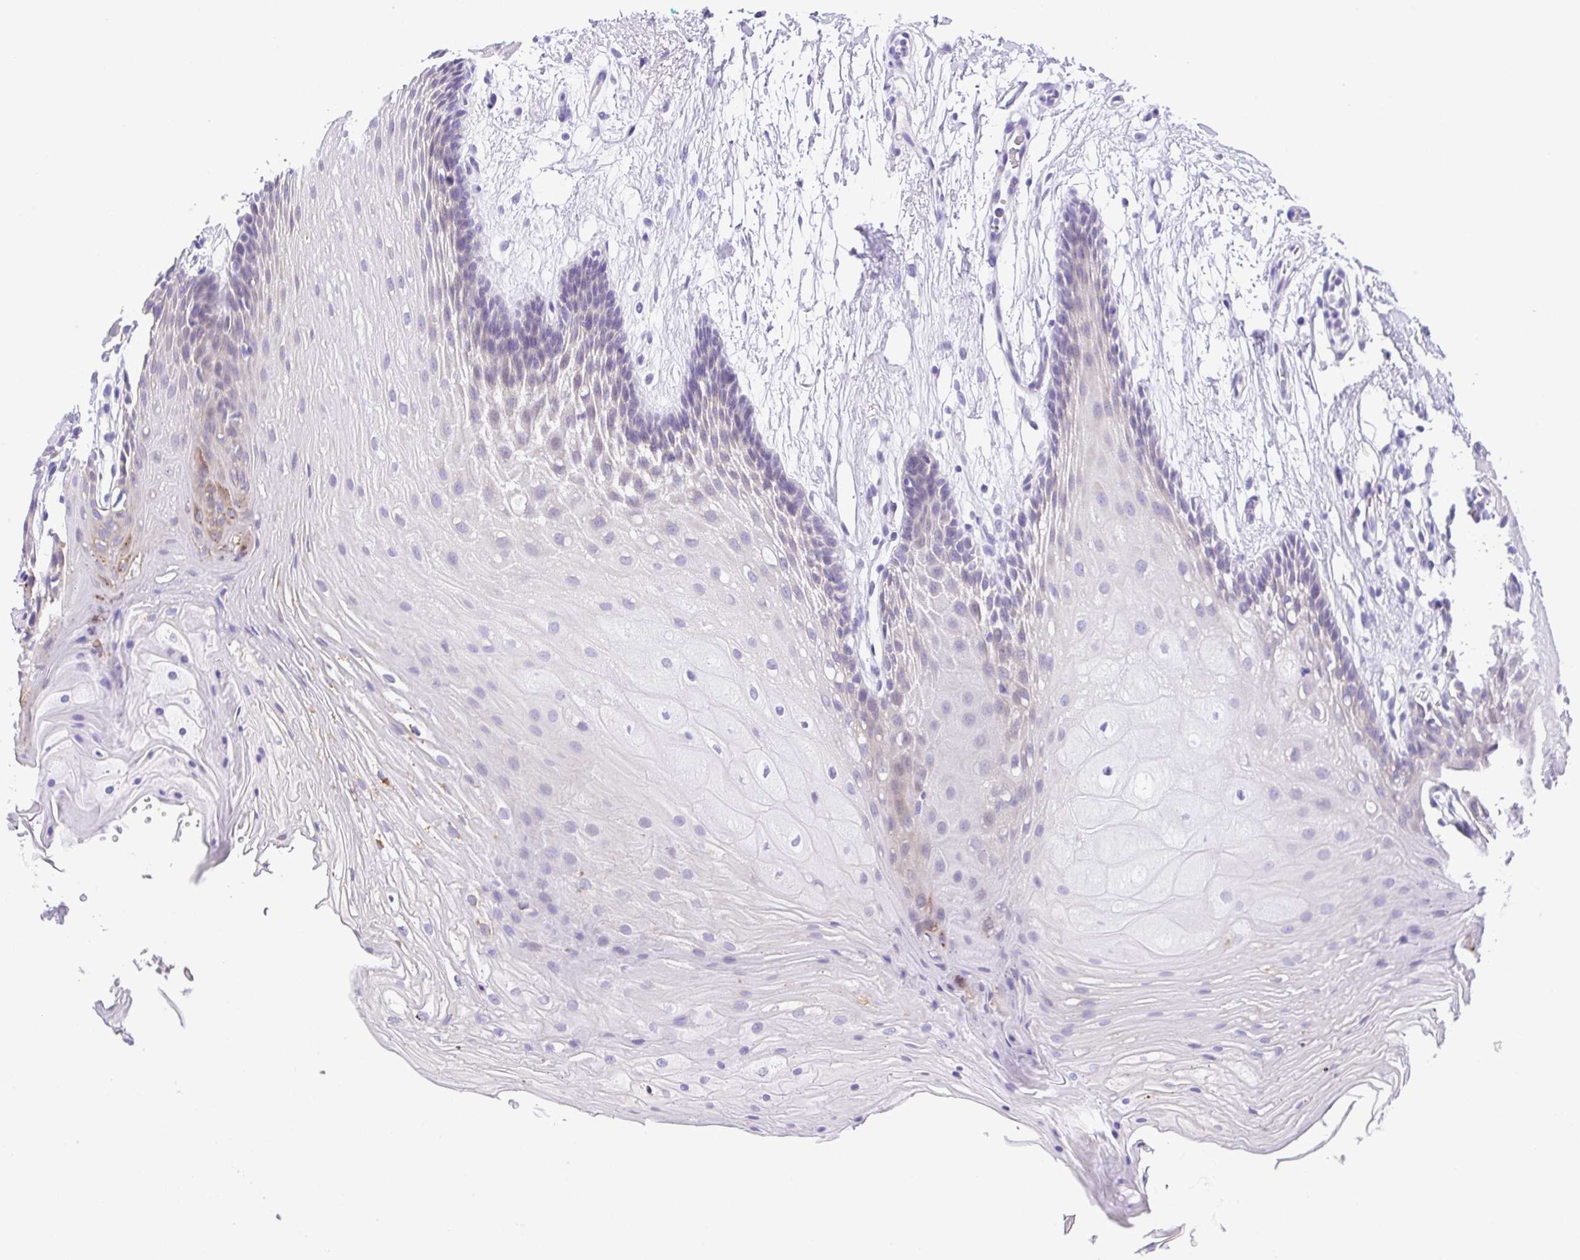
{"staining": {"intensity": "negative", "quantity": "none", "location": "none"}, "tissue": "oral mucosa", "cell_type": "Squamous epithelial cells", "image_type": "normal", "snomed": [{"axis": "morphology", "description": "Normal tissue, NOS"}, {"axis": "morphology", "description": "Squamous cell carcinoma, NOS"}, {"axis": "topography", "description": "Oral tissue"}, {"axis": "topography", "description": "Tounge, NOS"}, {"axis": "topography", "description": "Head-Neck"}], "caption": "The histopathology image displays no staining of squamous epithelial cells in normal oral mucosa. (DAB IHC, high magnification).", "gene": "LUZP4", "patient": {"sex": "male", "age": 62}}